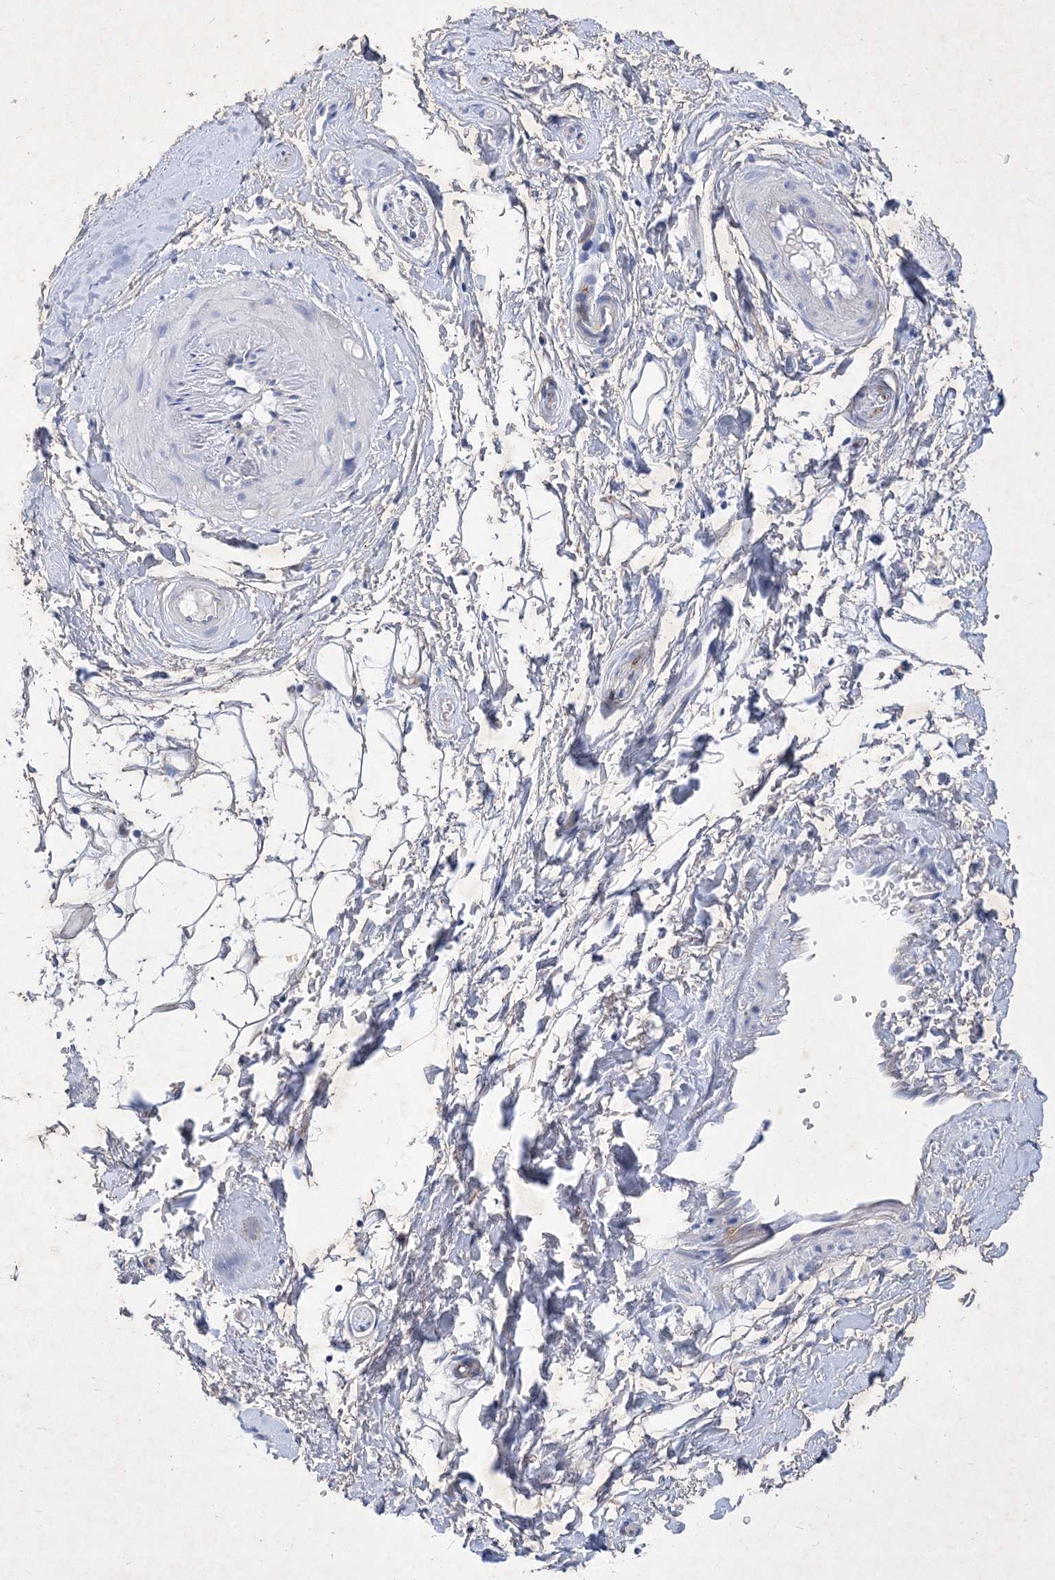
{"staining": {"intensity": "negative", "quantity": "none", "location": "none"}, "tissue": "adipose tissue", "cell_type": "Adipocytes", "image_type": "normal", "snomed": [{"axis": "morphology", "description": "Normal tissue, NOS"}, {"axis": "morphology", "description": "Basal cell carcinoma"}, {"axis": "topography", "description": "Skin"}], "caption": "Micrograph shows no significant protein staining in adipocytes of unremarkable adipose tissue.", "gene": "GPN1", "patient": {"sex": "female", "age": 89}}